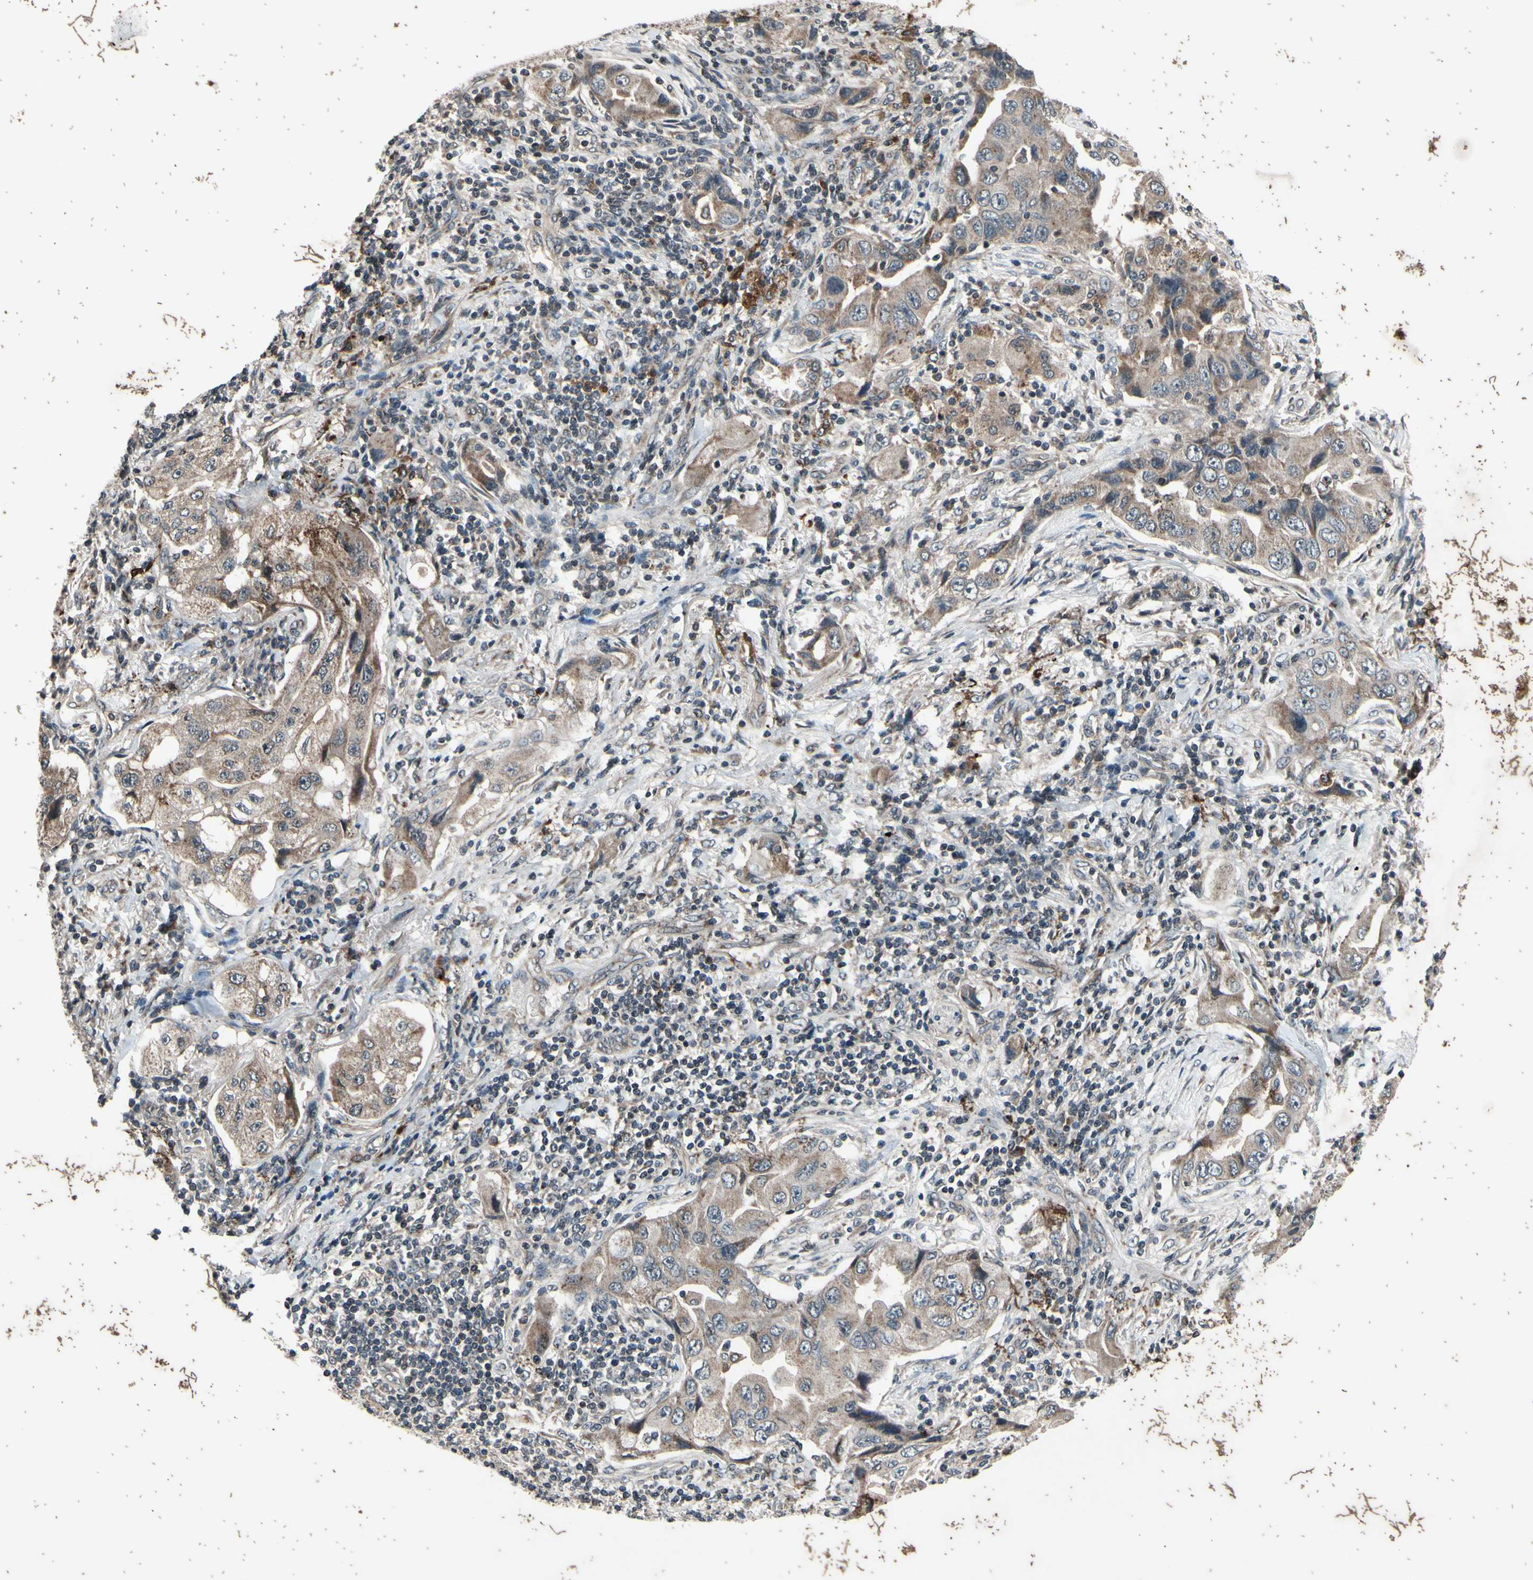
{"staining": {"intensity": "weak", "quantity": ">75%", "location": "cytoplasmic/membranous"}, "tissue": "lung cancer", "cell_type": "Tumor cells", "image_type": "cancer", "snomed": [{"axis": "morphology", "description": "Adenocarcinoma, NOS"}, {"axis": "topography", "description": "Lung"}], "caption": "Lung adenocarcinoma was stained to show a protein in brown. There is low levels of weak cytoplasmic/membranous positivity in approximately >75% of tumor cells.", "gene": "MBTPS2", "patient": {"sex": "female", "age": 65}}